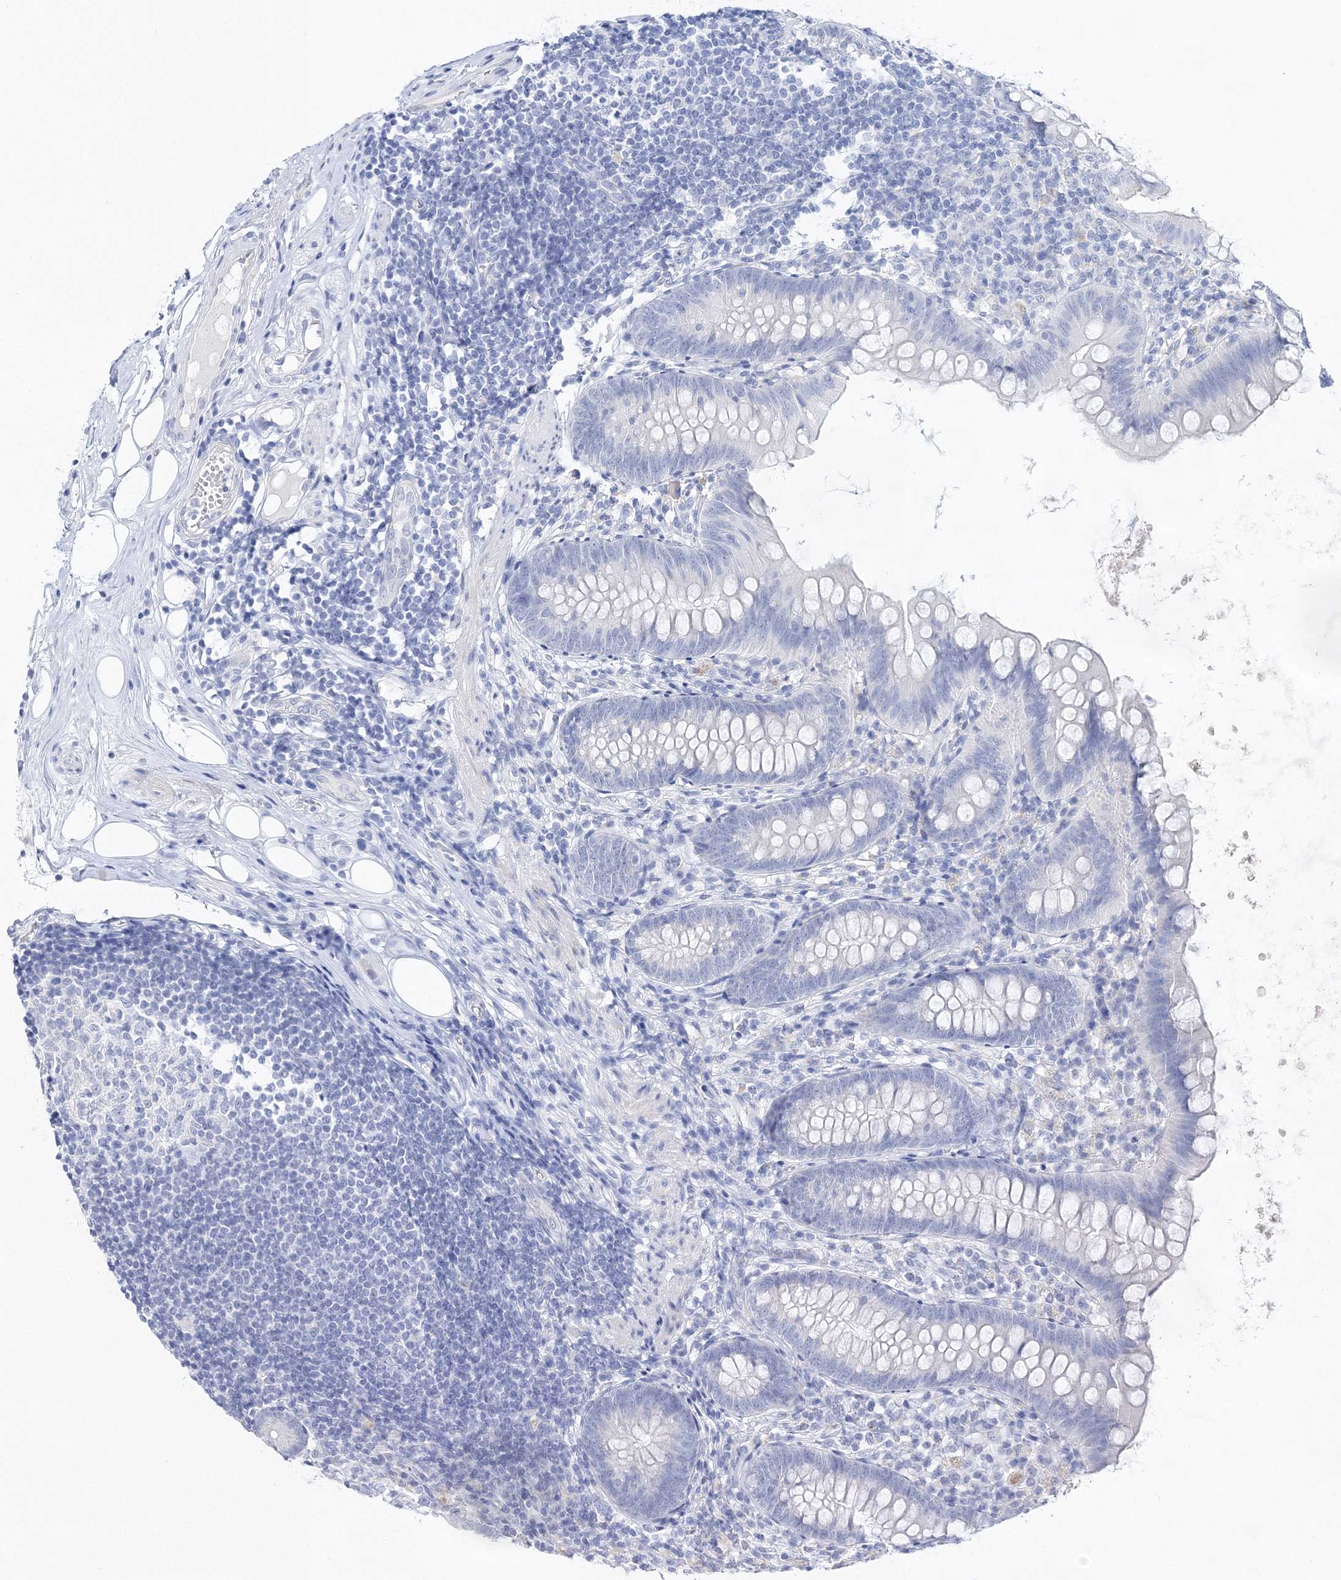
{"staining": {"intensity": "negative", "quantity": "none", "location": "none"}, "tissue": "appendix", "cell_type": "Glandular cells", "image_type": "normal", "snomed": [{"axis": "morphology", "description": "Normal tissue, NOS"}, {"axis": "topography", "description": "Appendix"}], "caption": "The histopathology image displays no significant positivity in glandular cells of appendix.", "gene": "MYOZ2", "patient": {"sex": "female", "age": 62}}